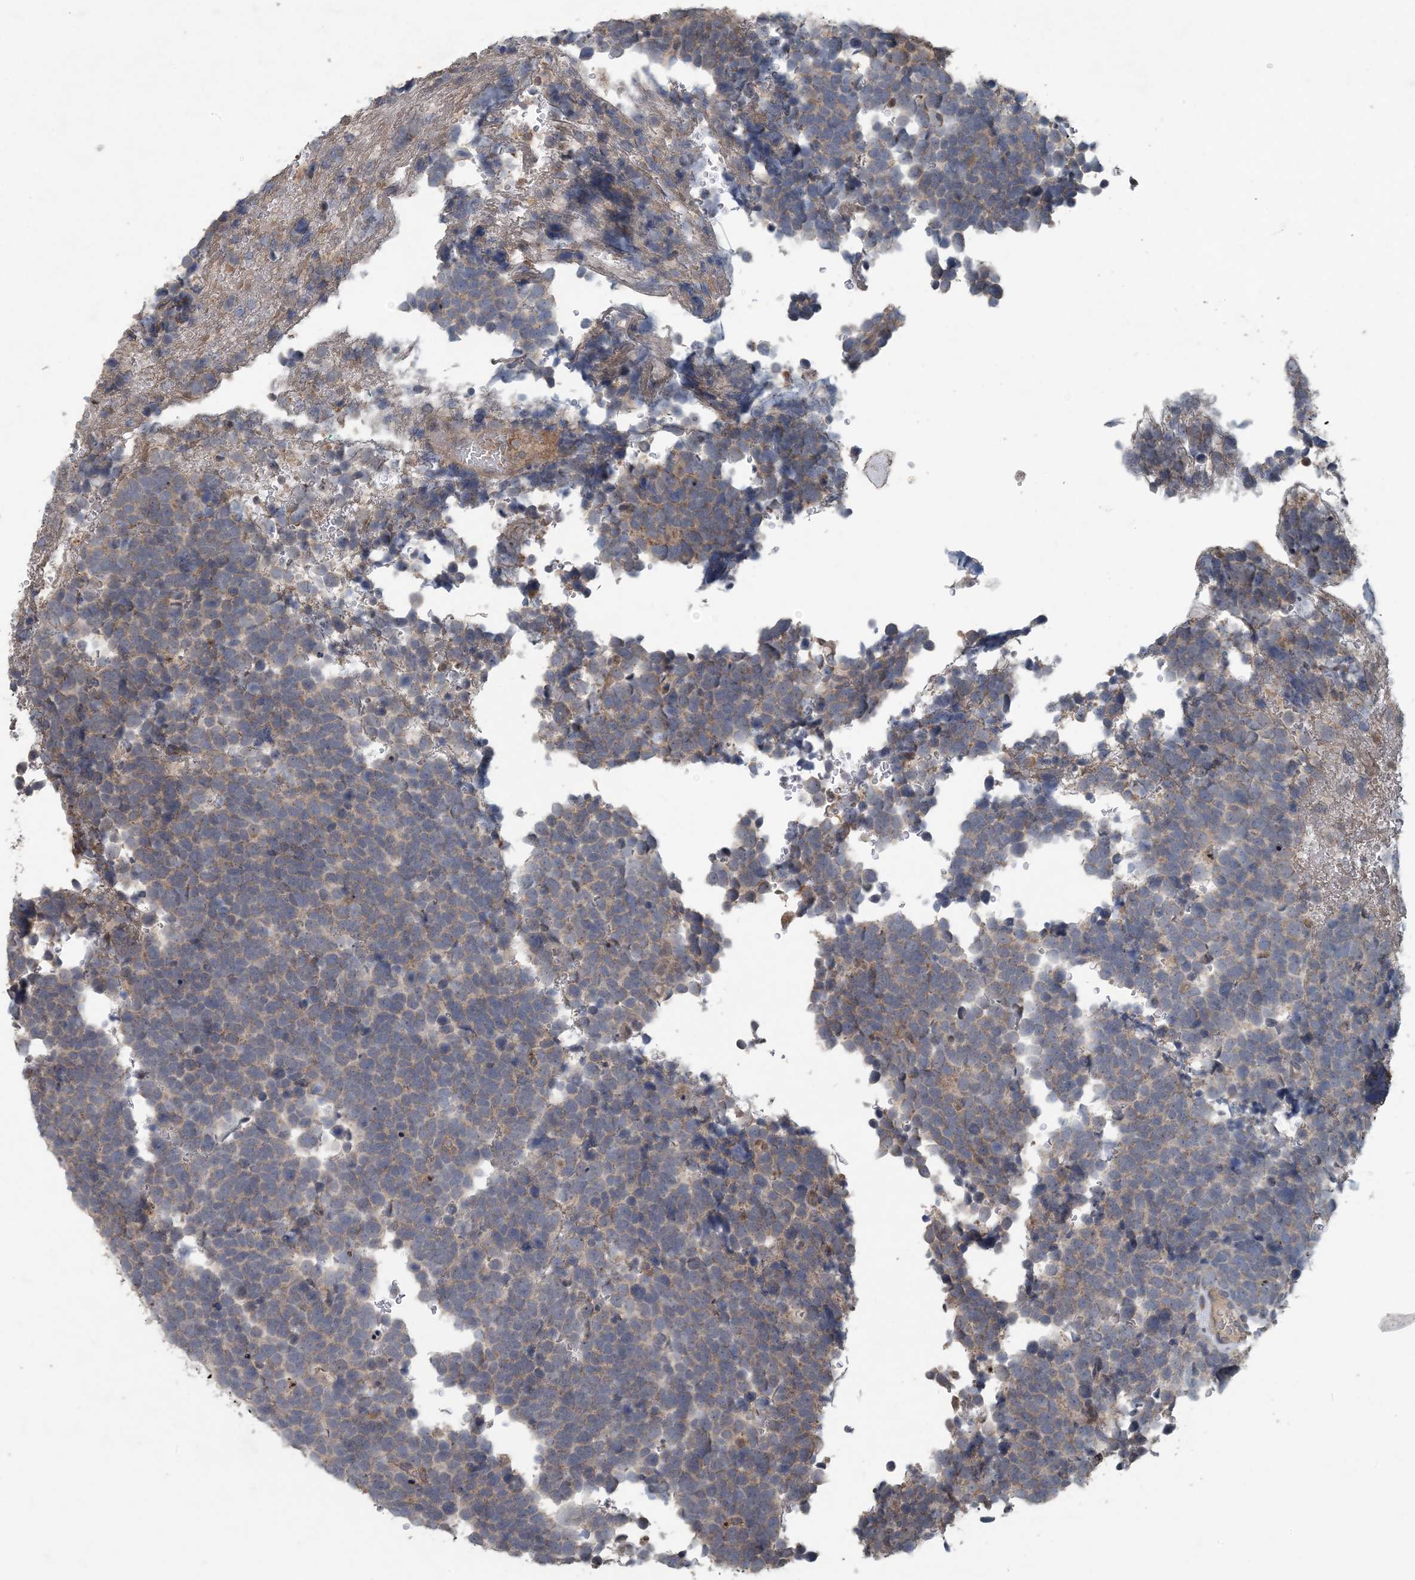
{"staining": {"intensity": "weak", "quantity": "25%-75%", "location": "cytoplasmic/membranous"}, "tissue": "urothelial cancer", "cell_type": "Tumor cells", "image_type": "cancer", "snomed": [{"axis": "morphology", "description": "Urothelial carcinoma, High grade"}, {"axis": "topography", "description": "Urinary bladder"}], "caption": "Urothelial cancer stained with a protein marker reveals weak staining in tumor cells.", "gene": "MYO9B", "patient": {"sex": "female", "age": 82}}